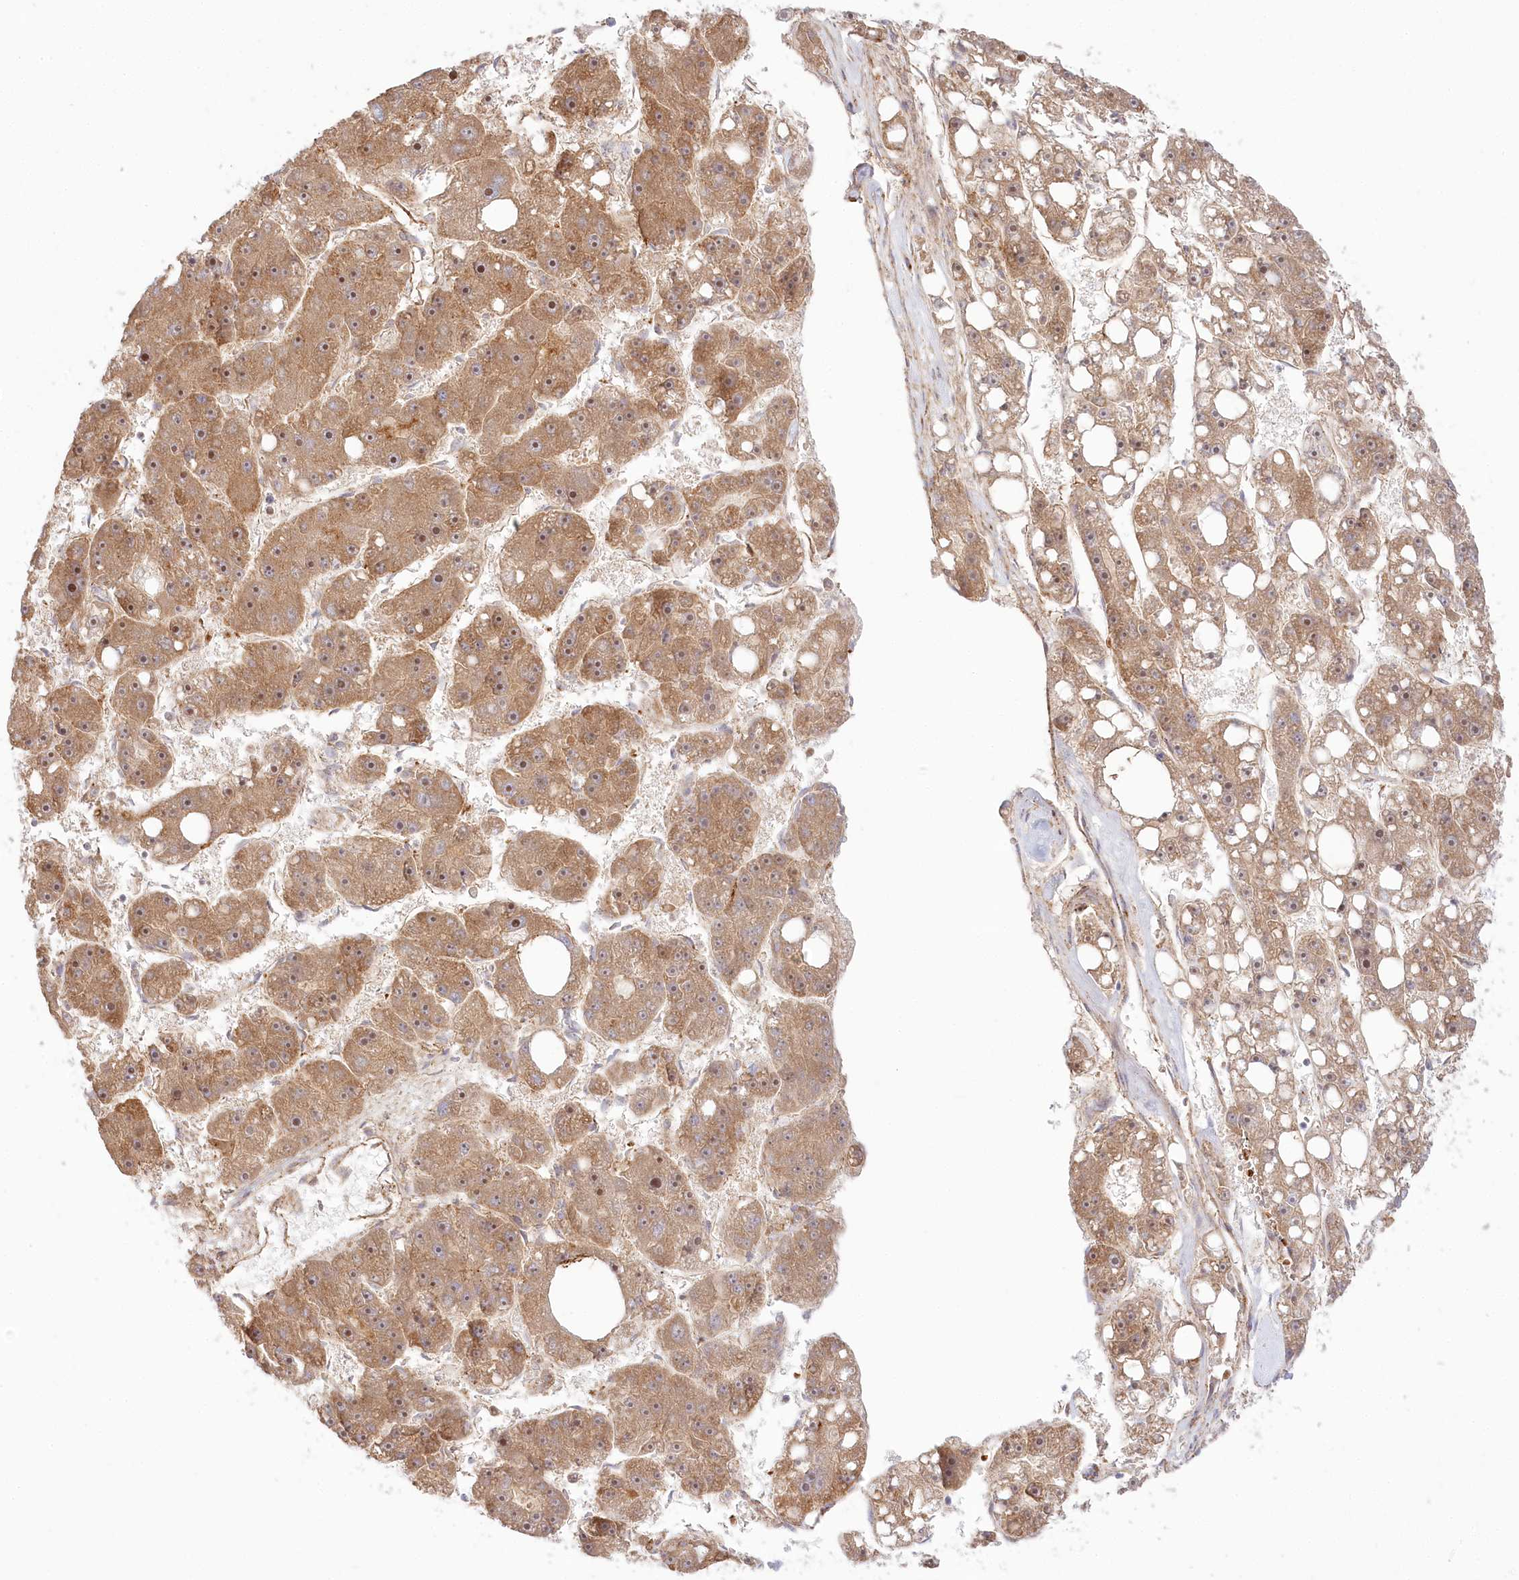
{"staining": {"intensity": "moderate", "quantity": ">75%", "location": "cytoplasmic/membranous,nuclear"}, "tissue": "liver cancer", "cell_type": "Tumor cells", "image_type": "cancer", "snomed": [{"axis": "morphology", "description": "Carcinoma, Hepatocellular, NOS"}, {"axis": "topography", "description": "Liver"}], "caption": "Brown immunohistochemical staining in human liver cancer (hepatocellular carcinoma) shows moderate cytoplasmic/membranous and nuclear expression in approximately >75% of tumor cells.", "gene": "COMMD3", "patient": {"sex": "female", "age": 61}}